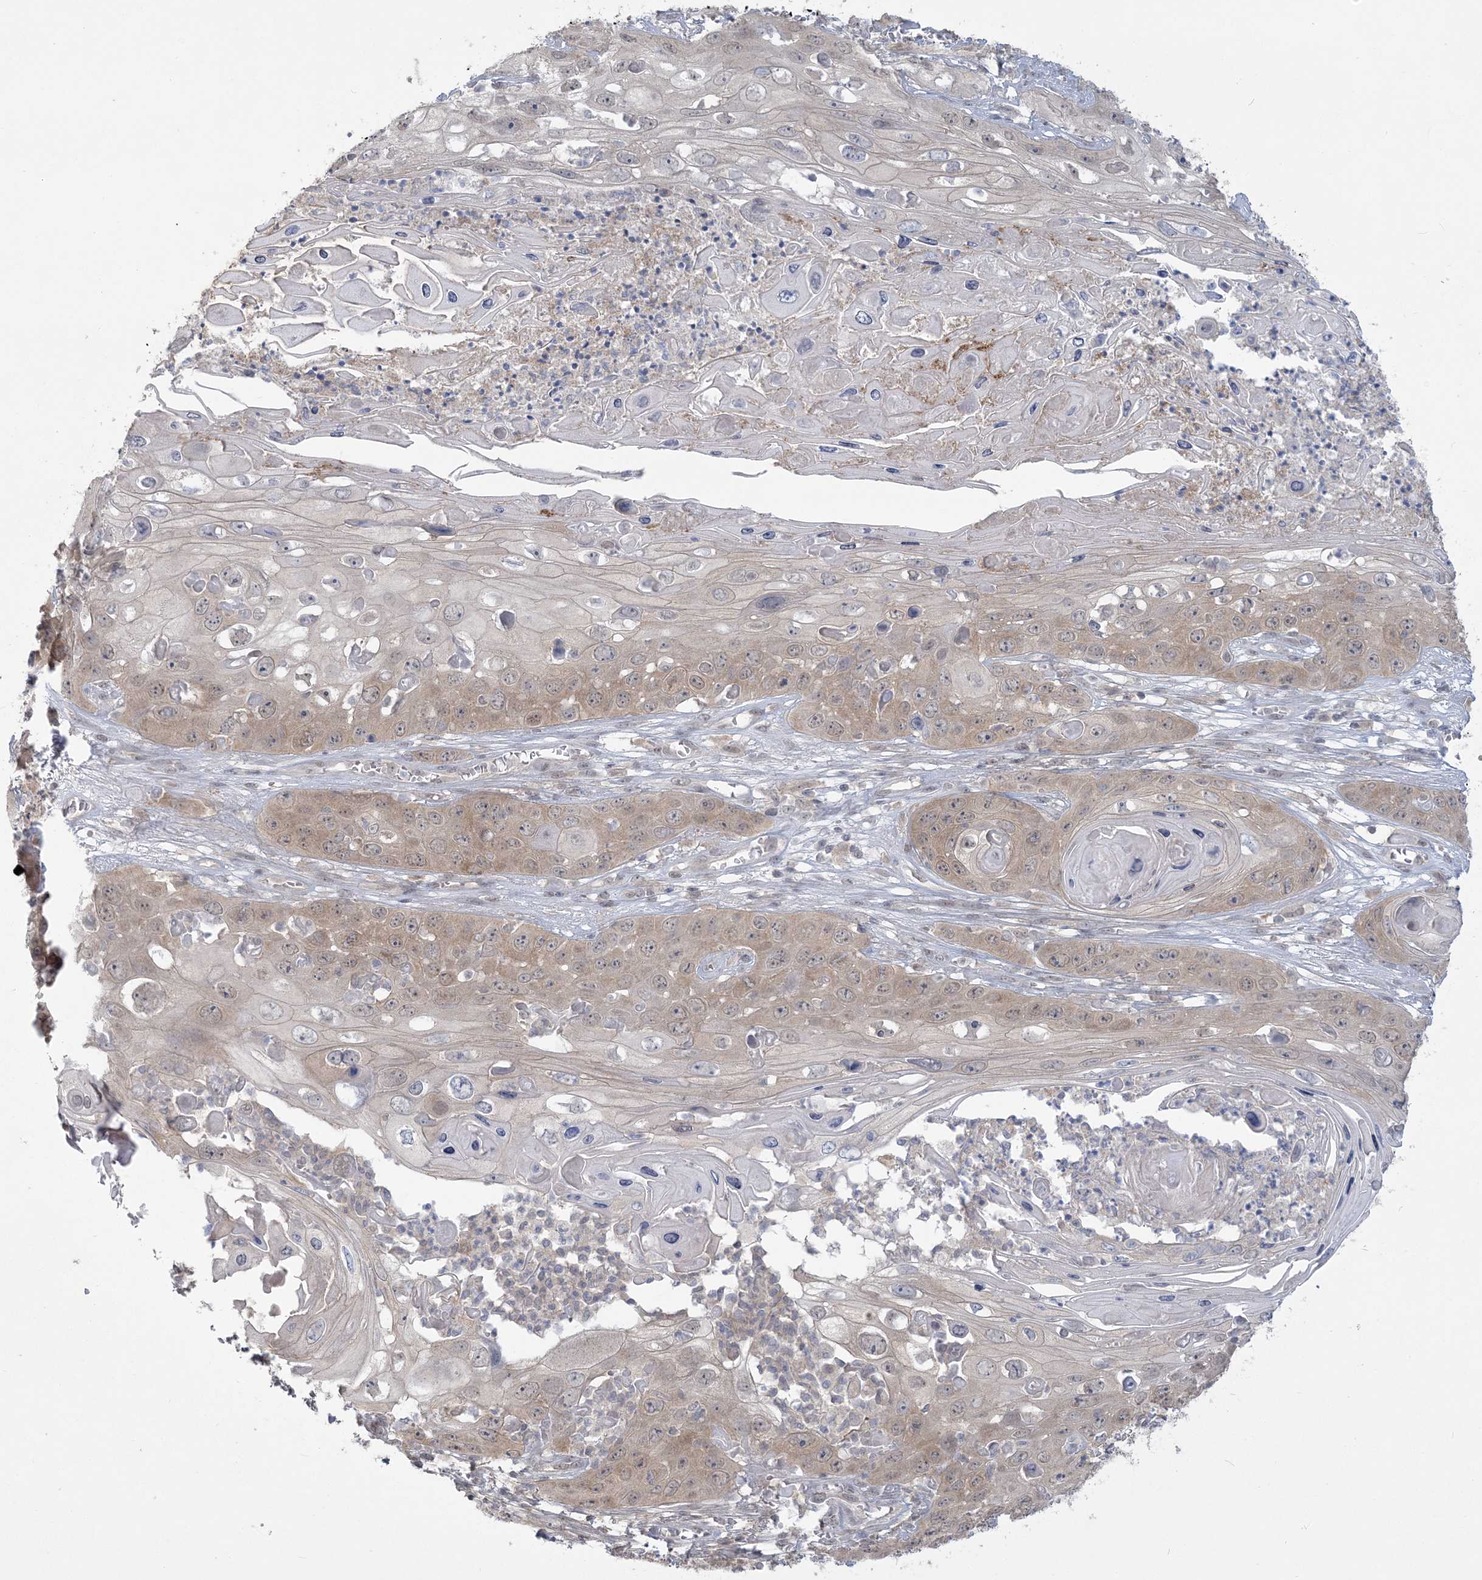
{"staining": {"intensity": "weak", "quantity": "25%-75%", "location": "cytoplasmic/membranous"}, "tissue": "skin cancer", "cell_type": "Tumor cells", "image_type": "cancer", "snomed": [{"axis": "morphology", "description": "Squamous cell carcinoma, NOS"}, {"axis": "topography", "description": "Skin"}], "caption": "This is an image of immunohistochemistry (IHC) staining of skin squamous cell carcinoma, which shows weak positivity in the cytoplasmic/membranous of tumor cells.", "gene": "ANKS1A", "patient": {"sex": "male", "age": 55}}